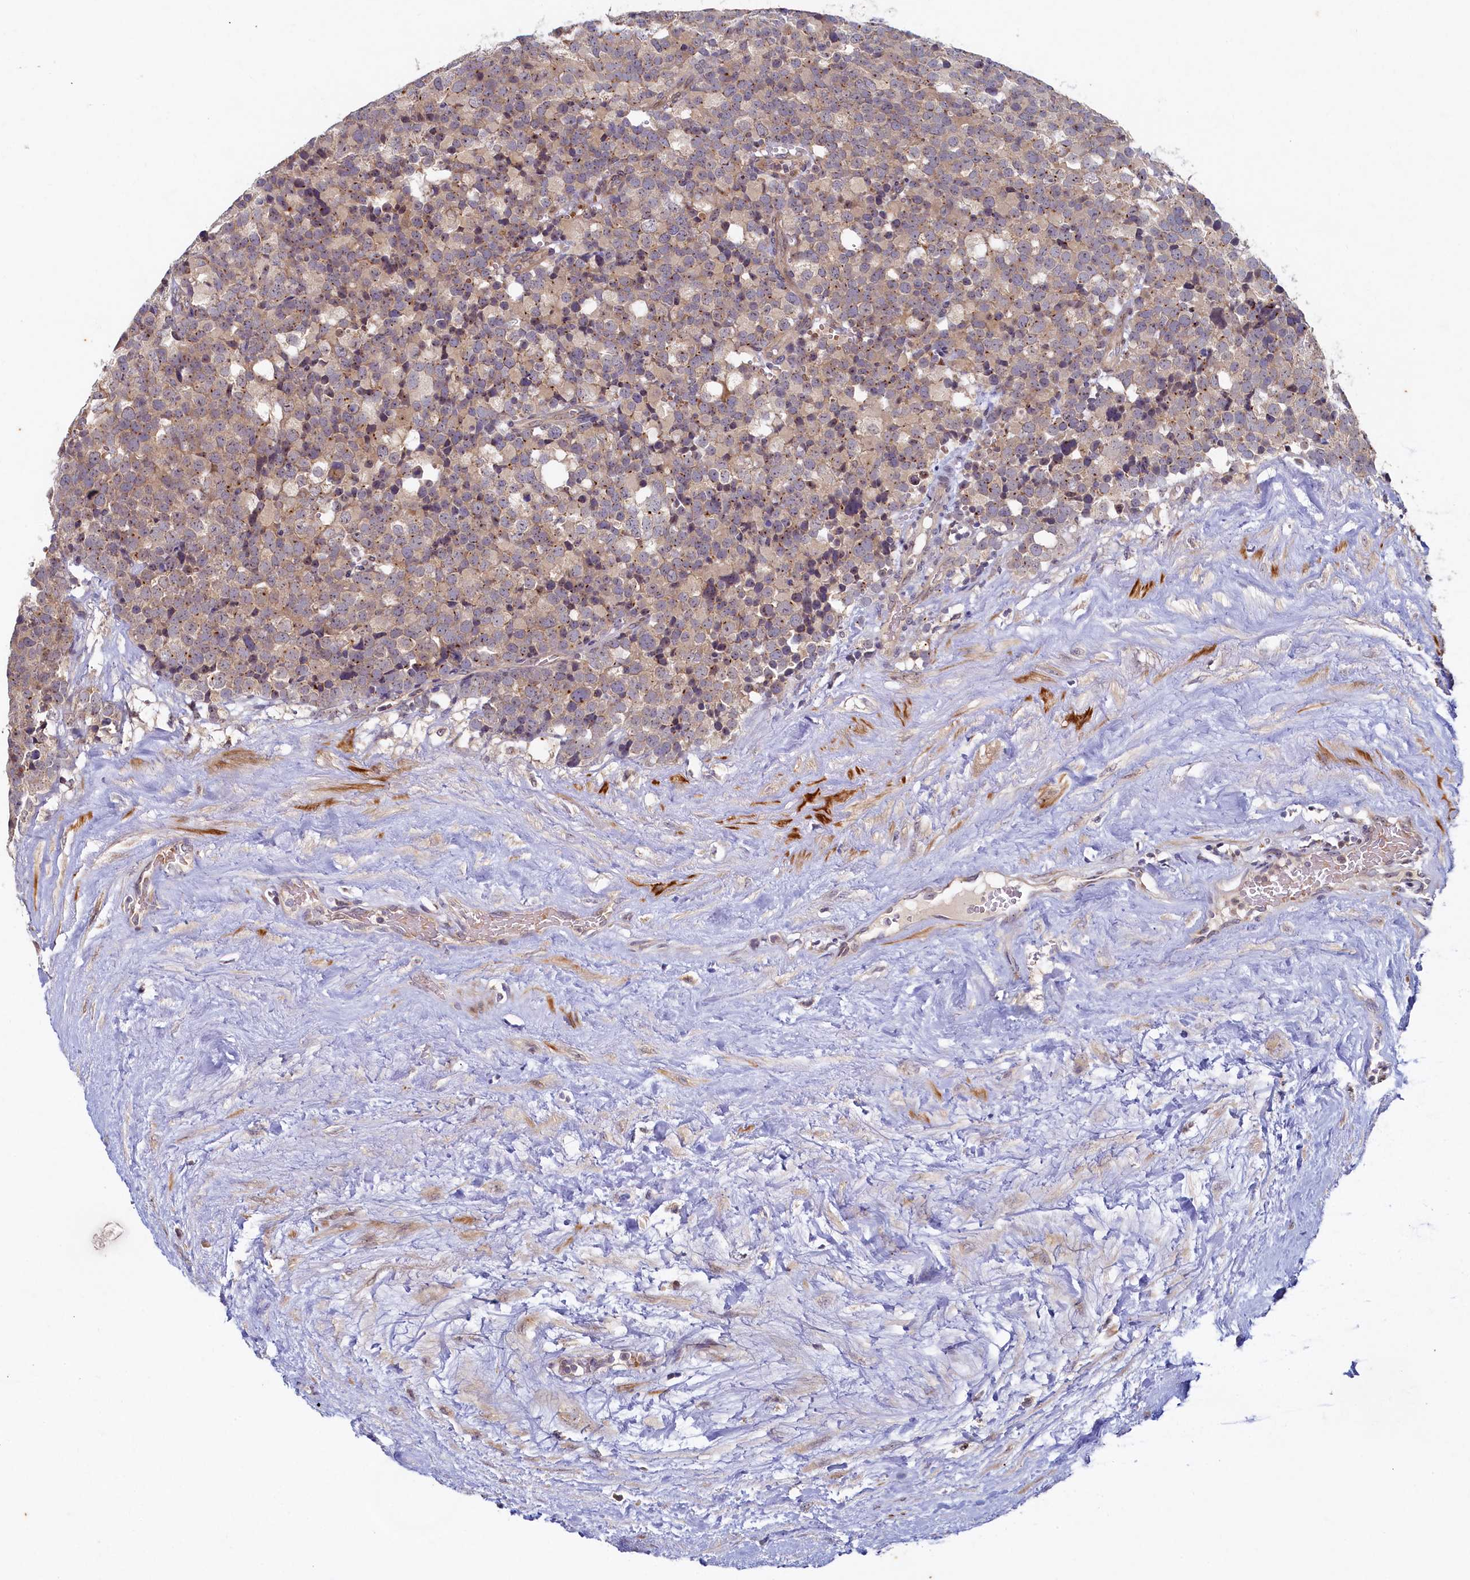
{"staining": {"intensity": "weak", "quantity": ">75%", "location": "cytoplasmic/membranous"}, "tissue": "testis cancer", "cell_type": "Tumor cells", "image_type": "cancer", "snomed": [{"axis": "morphology", "description": "Seminoma, NOS"}, {"axis": "topography", "description": "Testis"}], "caption": "The photomicrograph shows a brown stain indicating the presence of a protein in the cytoplasmic/membranous of tumor cells in testis seminoma.", "gene": "CEP20", "patient": {"sex": "male", "age": 71}}